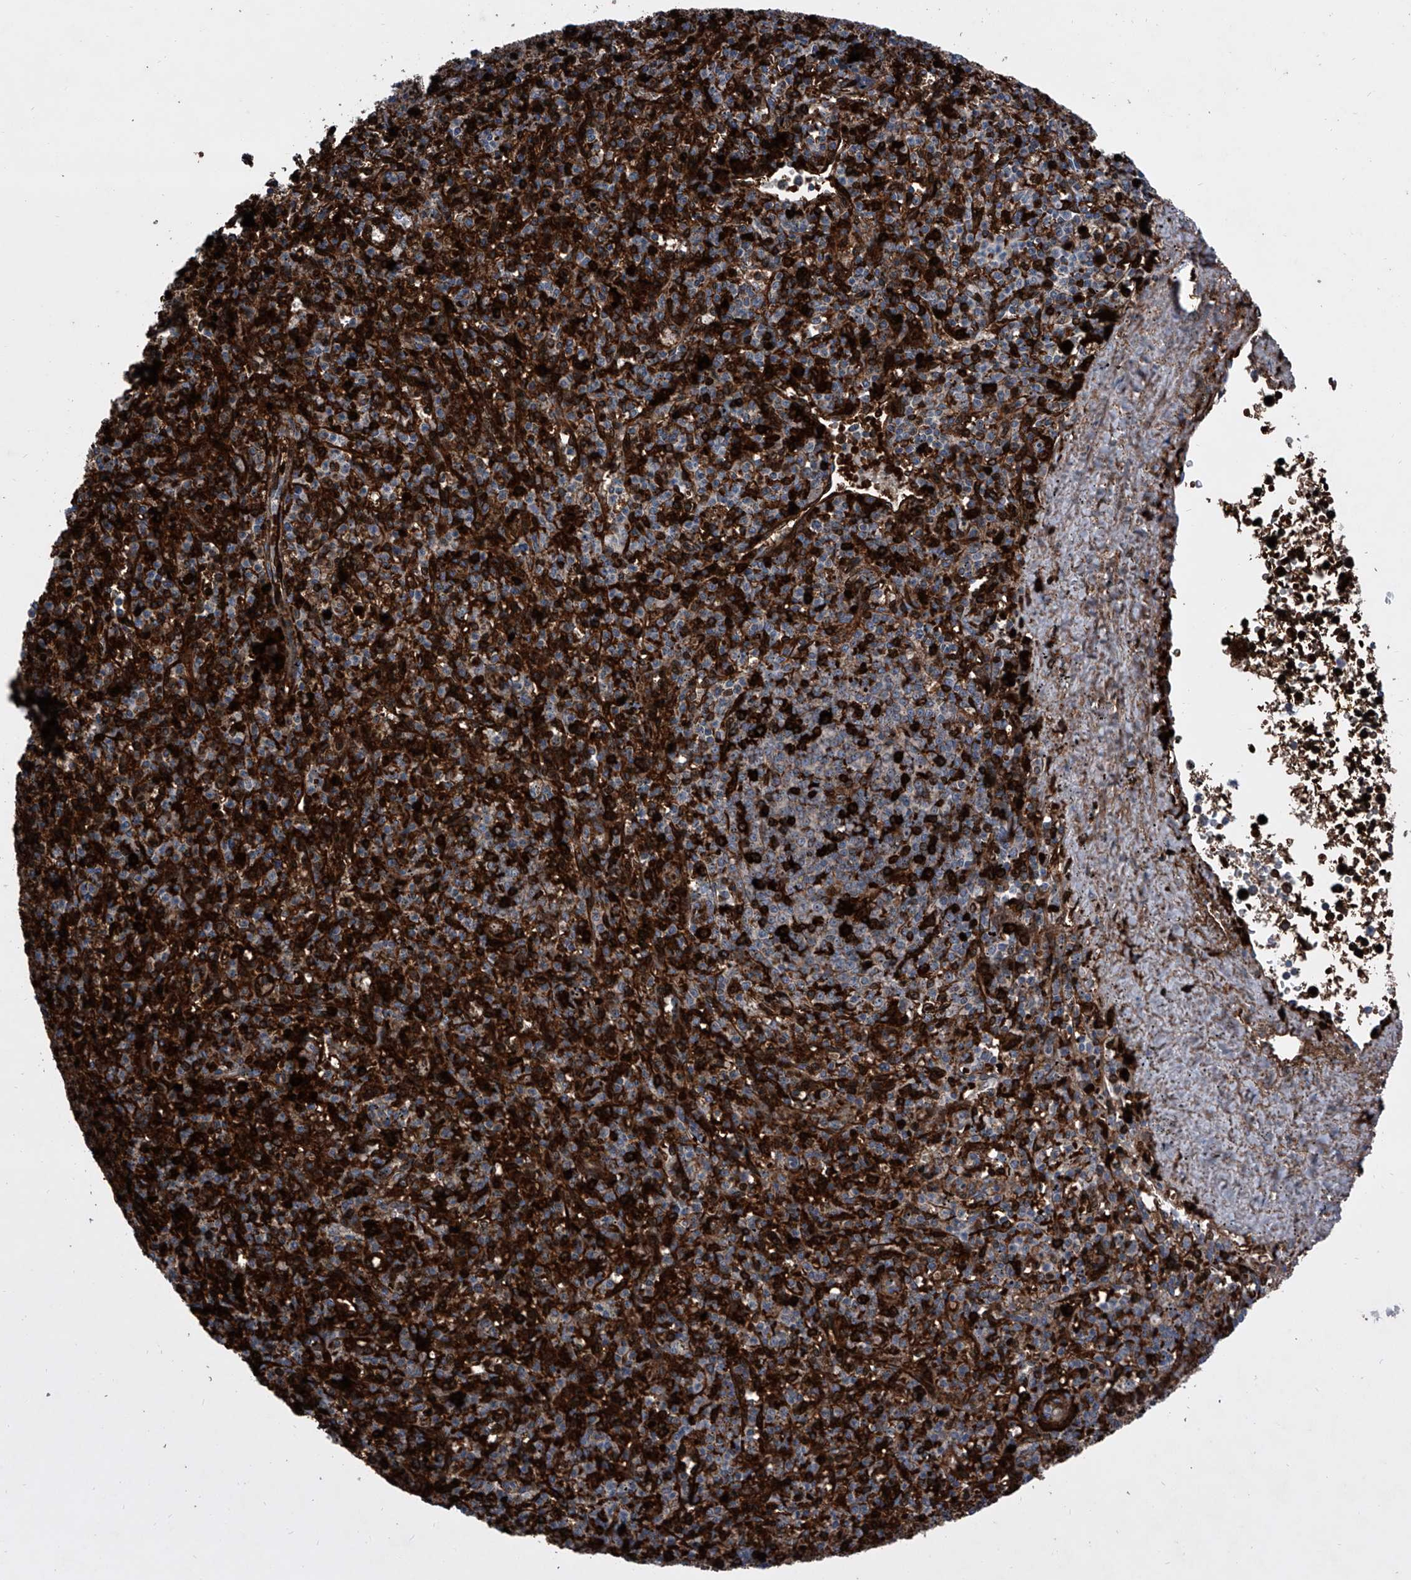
{"staining": {"intensity": "strong", "quantity": ">75%", "location": "cytoplasmic/membranous"}, "tissue": "spleen", "cell_type": "Cells in red pulp", "image_type": "normal", "snomed": [{"axis": "morphology", "description": "Normal tissue, NOS"}, {"axis": "topography", "description": "Spleen"}], "caption": "Immunohistochemistry (IHC) of unremarkable human spleen exhibits high levels of strong cytoplasmic/membranous staining in about >75% of cells in red pulp. The protein is stained brown, and the nuclei are stained in blue (DAB IHC with brightfield microscopy, high magnification).", "gene": "CEP85L", "patient": {"sex": "male", "age": 72}}